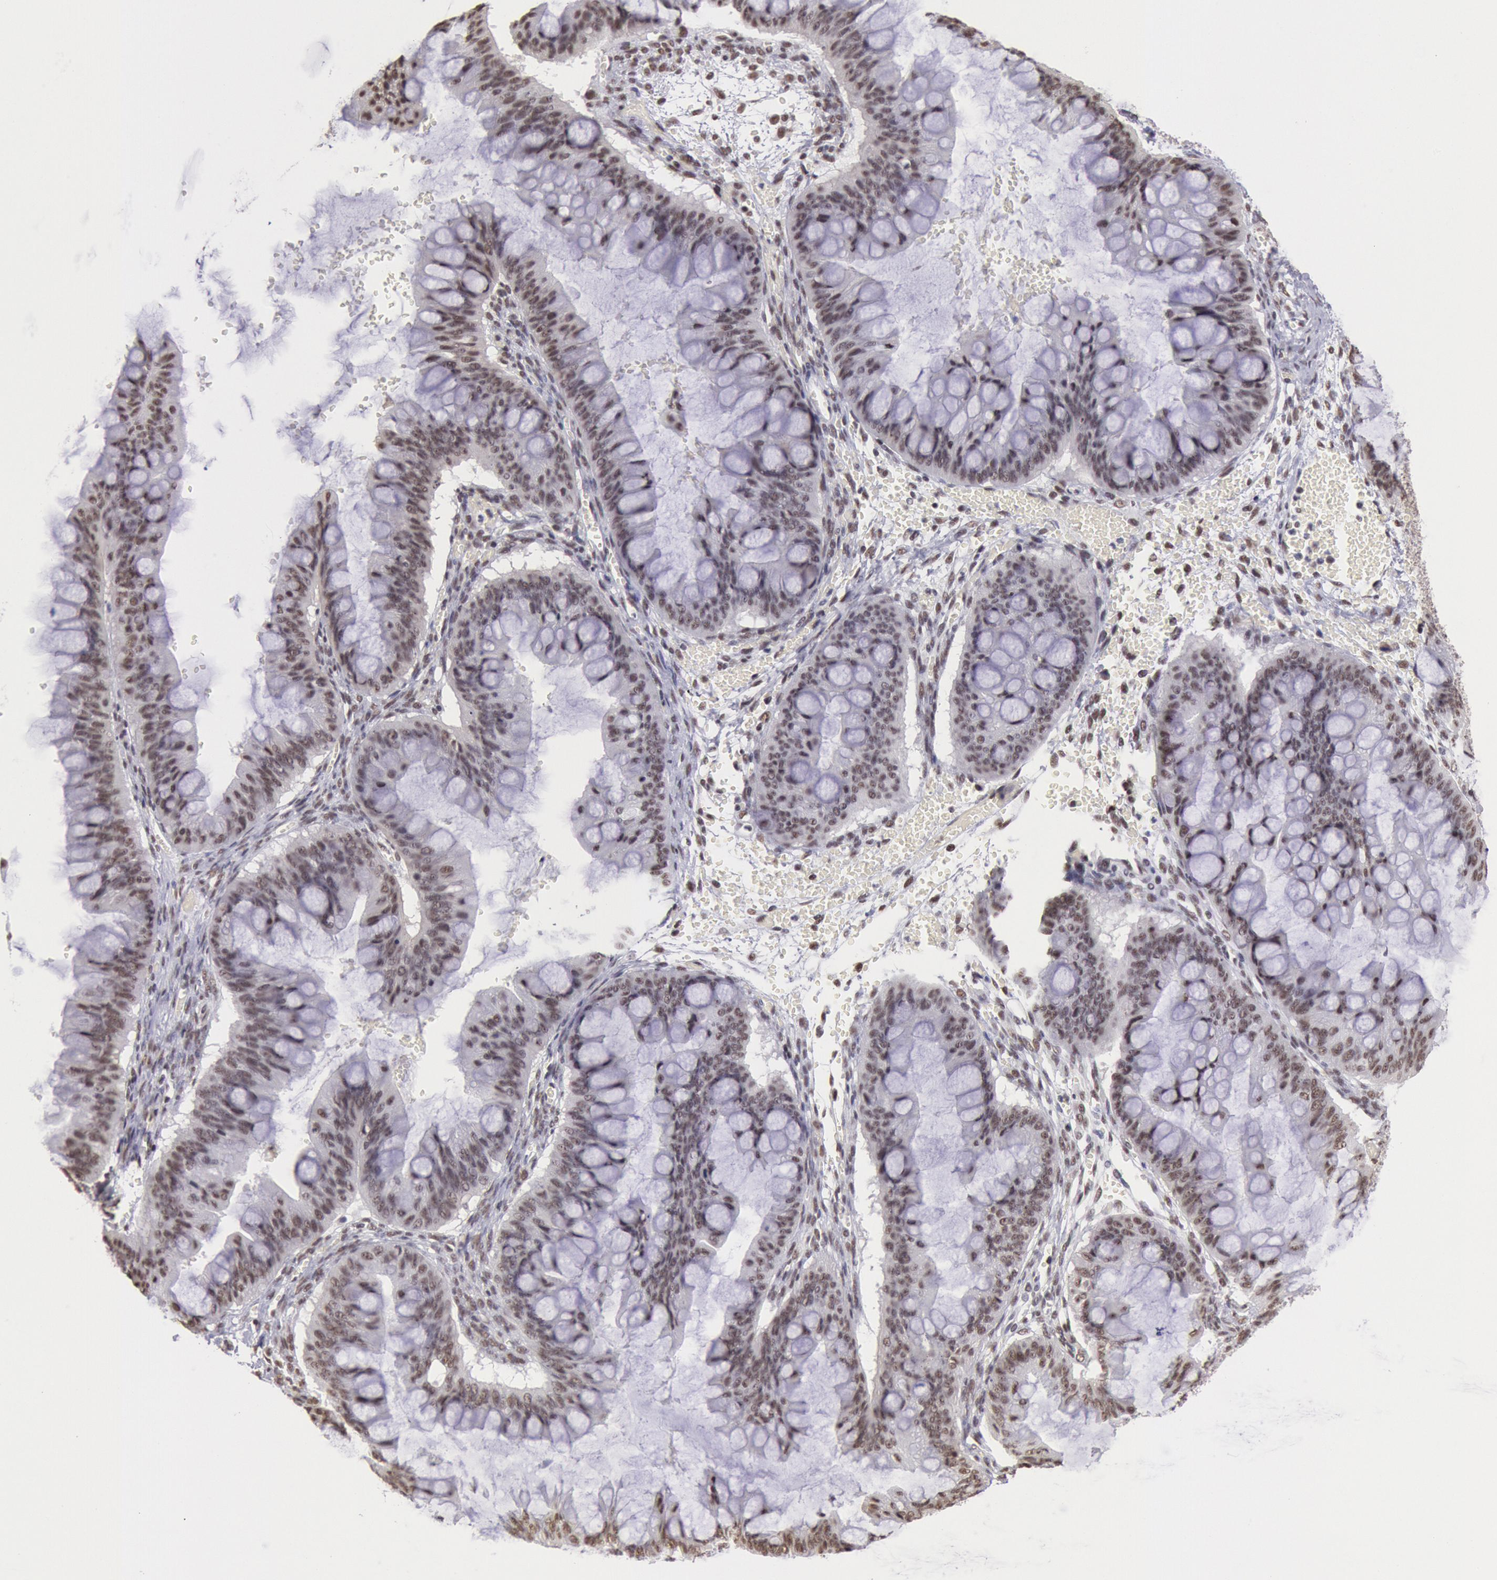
{"staining": {"intensity": "weak", "quantity": ">75%", "location": "nuclear"}, "tissue": "ovarian cancer", "cell_type": "Tumor cells", "image_type": "cancer", "snomed": [{"axis": "morphology", "description": "Cystadenocarcinoma, mucinous, NOS"}, {"axis": "topography", "description": "Ovary"}], "caption": "Ovarian cancer (mucinous cystadenocarcinoma) stained for a protein (brown) shows weak nuclear positive positivity in about >75% of tumor cells.", "gene": "SNRPD3", "patient": {"sex": "female", "age": 73}}